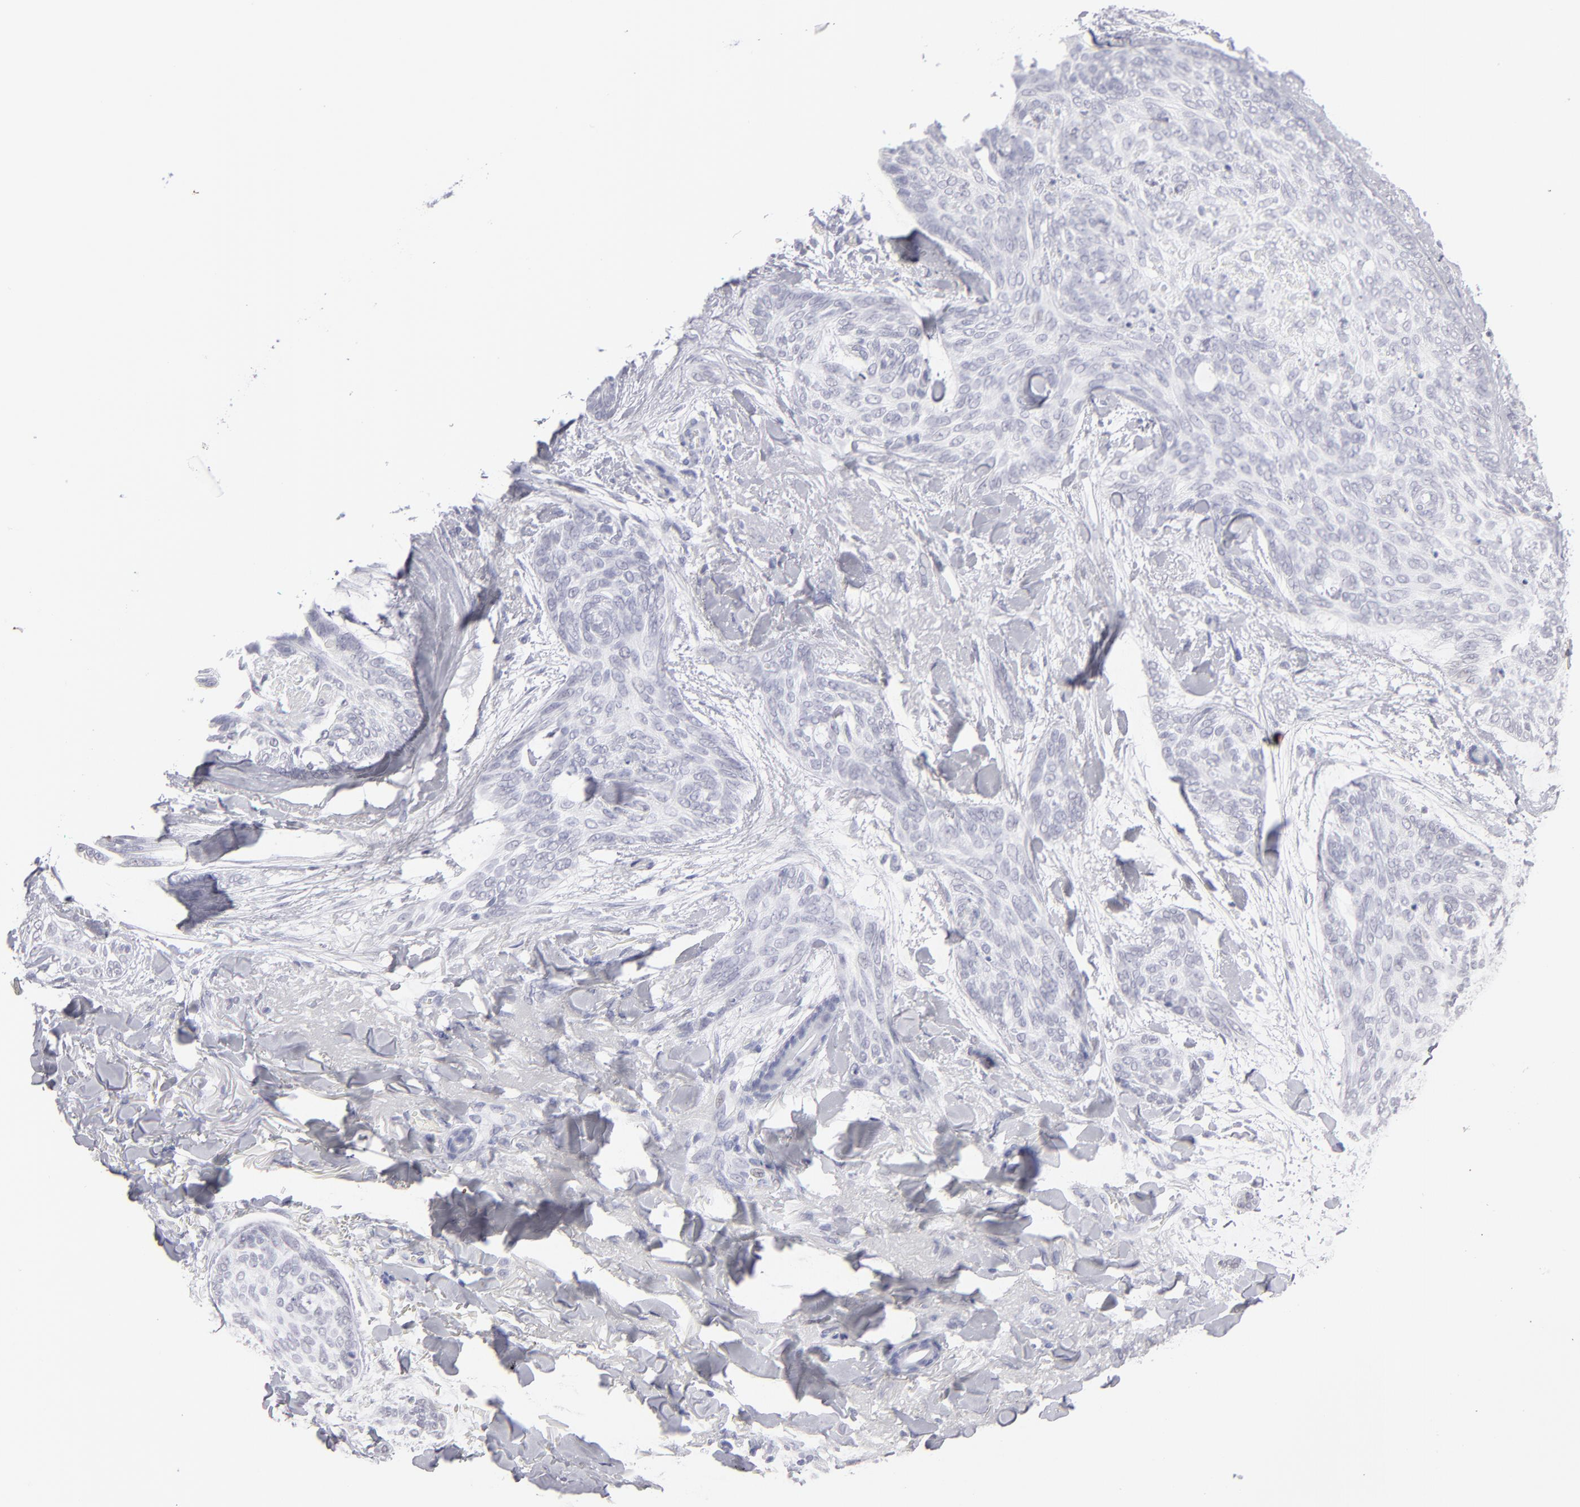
{"staining": {"intensity": "negative", "quantity": "none", "location": "none"}, "tissue": "skin cancer", "cell_type": "Tumor cells", "image_type": "cancer", "snomed": [{"axis": "morphology", "description": "Normal tissue, NOS"}, {"axis": "morphology", "description": "Basal cell carcinoma"}, {"axis": "topography", "description": "Skin"}], "caption": "Immunohistochemical staining of human skin cancer (basal cell carcinoma) reveals no significant positivity in tumor cells.", "gene": "ALDOB", "patient": {"sex": "female", "age": 71}}